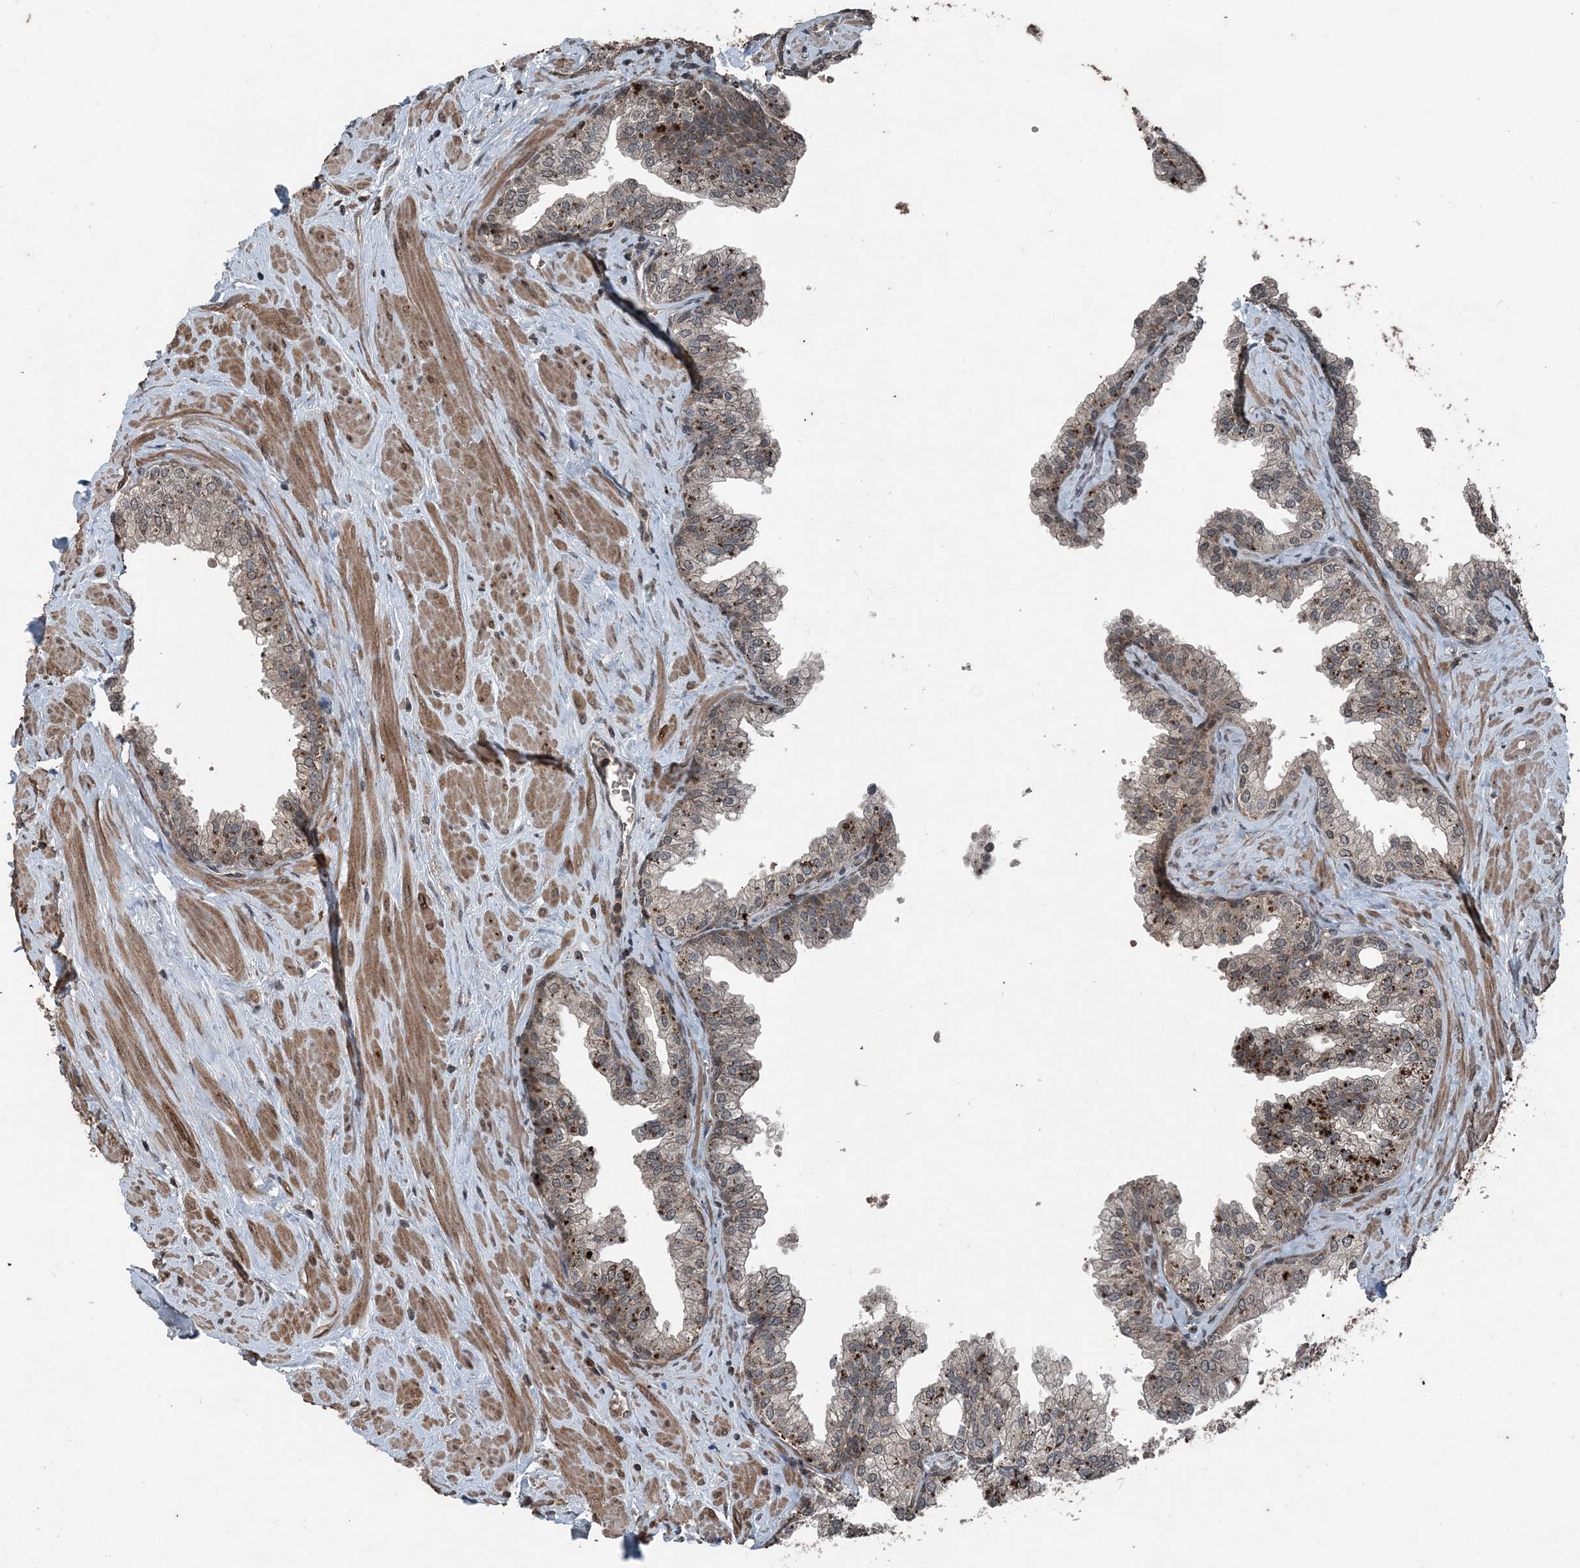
{"staining": {"intensity": "strong", "quantity": "<25%", "location": "cytoplasmic/membranous"}, "tissue": "prostate", "cell_type": "Glandular cells", "image_type": "normal", "snomed": [{"axis": "morphology", "description": "Normal tissue, NOS"}, {"axis": "morphology", "description": "Urothelial carcinoma, Low grade"}, {"axis": "topography", "description": "Urinary bladder"}, {"axis": "topography", "description": "Prostate"}], "caption": "Immunohistochemical staining of benign human prostate demonstrates strong cytoplasmic/membranous protein expression in about <25% of glandular cells. The protein of interest is shown in brown color, while the nuclei are stained blue.", "gene": "CFL1", "patient": {"sex": "male", "age": 60}}